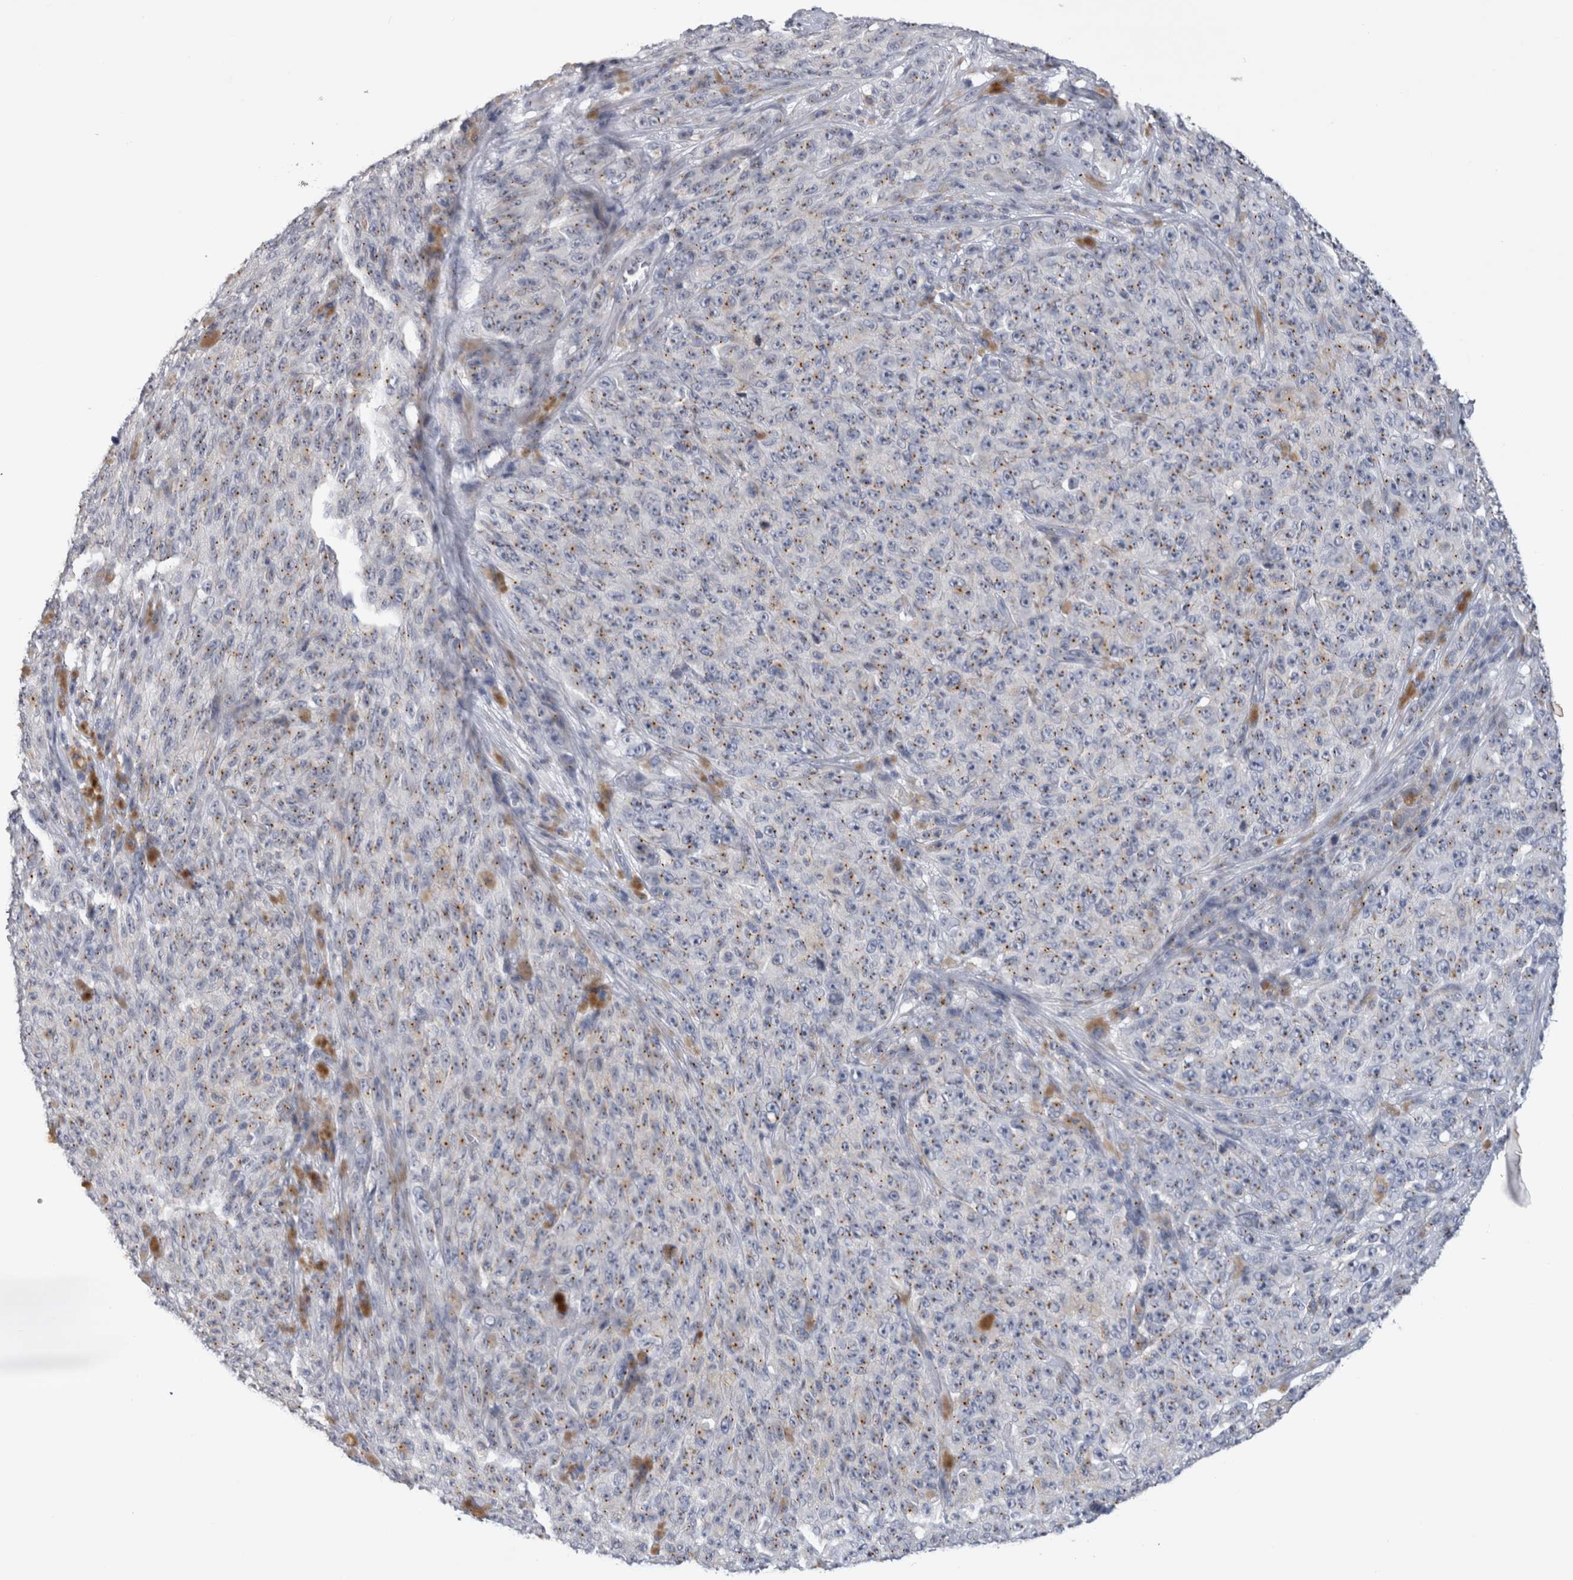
{"staining": {"intensity": "weak", "quantity": ">75%", "location": "cytoplasmic/membranous"}, "tissue": "melanoma", "cell_type": "Tumor cells", "image_type": "cancer", "snomed": [{"axis": "morphology", "description": "Malignant melanoma, NOS"}, {"axis": "topography", "description": "Skin"}], "caption": "About >75% of tumor cells in melanoma reveal weak cytoplasmic/membranous protein staining as visualized by brown immunohistochemical staining.", "gene": "AKAP9", "patient": {"sex": "female", "age": 82}}